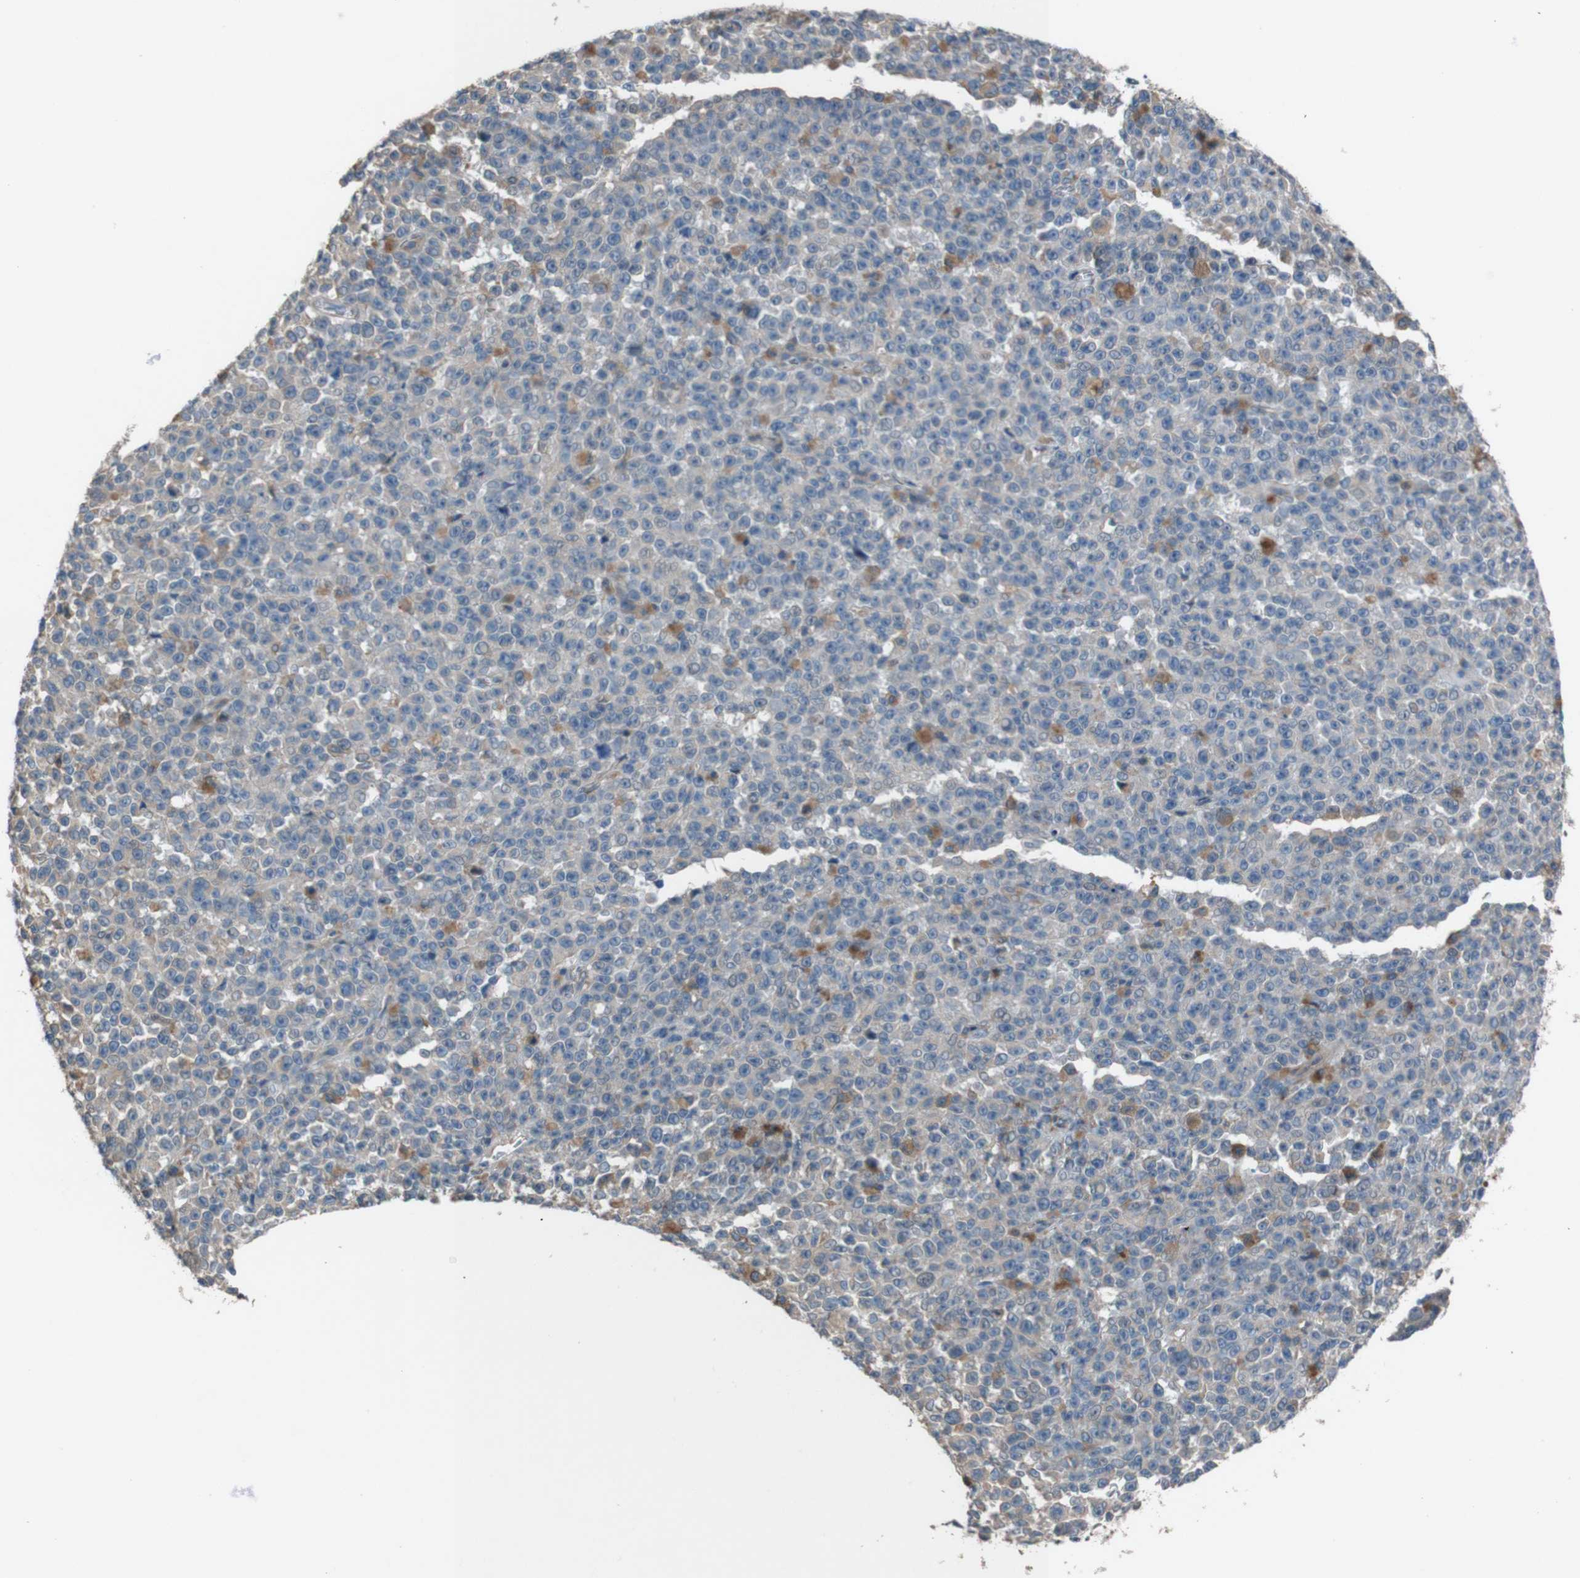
{"staining": {"intensity": "negative", "quantity": "none", "location": "none"}, "tissue": "melanoma", "cell_type": "Tumor cells", "image_type": "cancer", "snomed": [{"axis": "morphology", "description": "Malignant melanoma, NOS"}, {"axis": "topography", "description": "Skin"}], "caption": "Histopathology image shows no significant protein expression in tumor cells of melanoma.", "gene": "NAALADL2", "patient": {"sex": "female", "age": 82}}